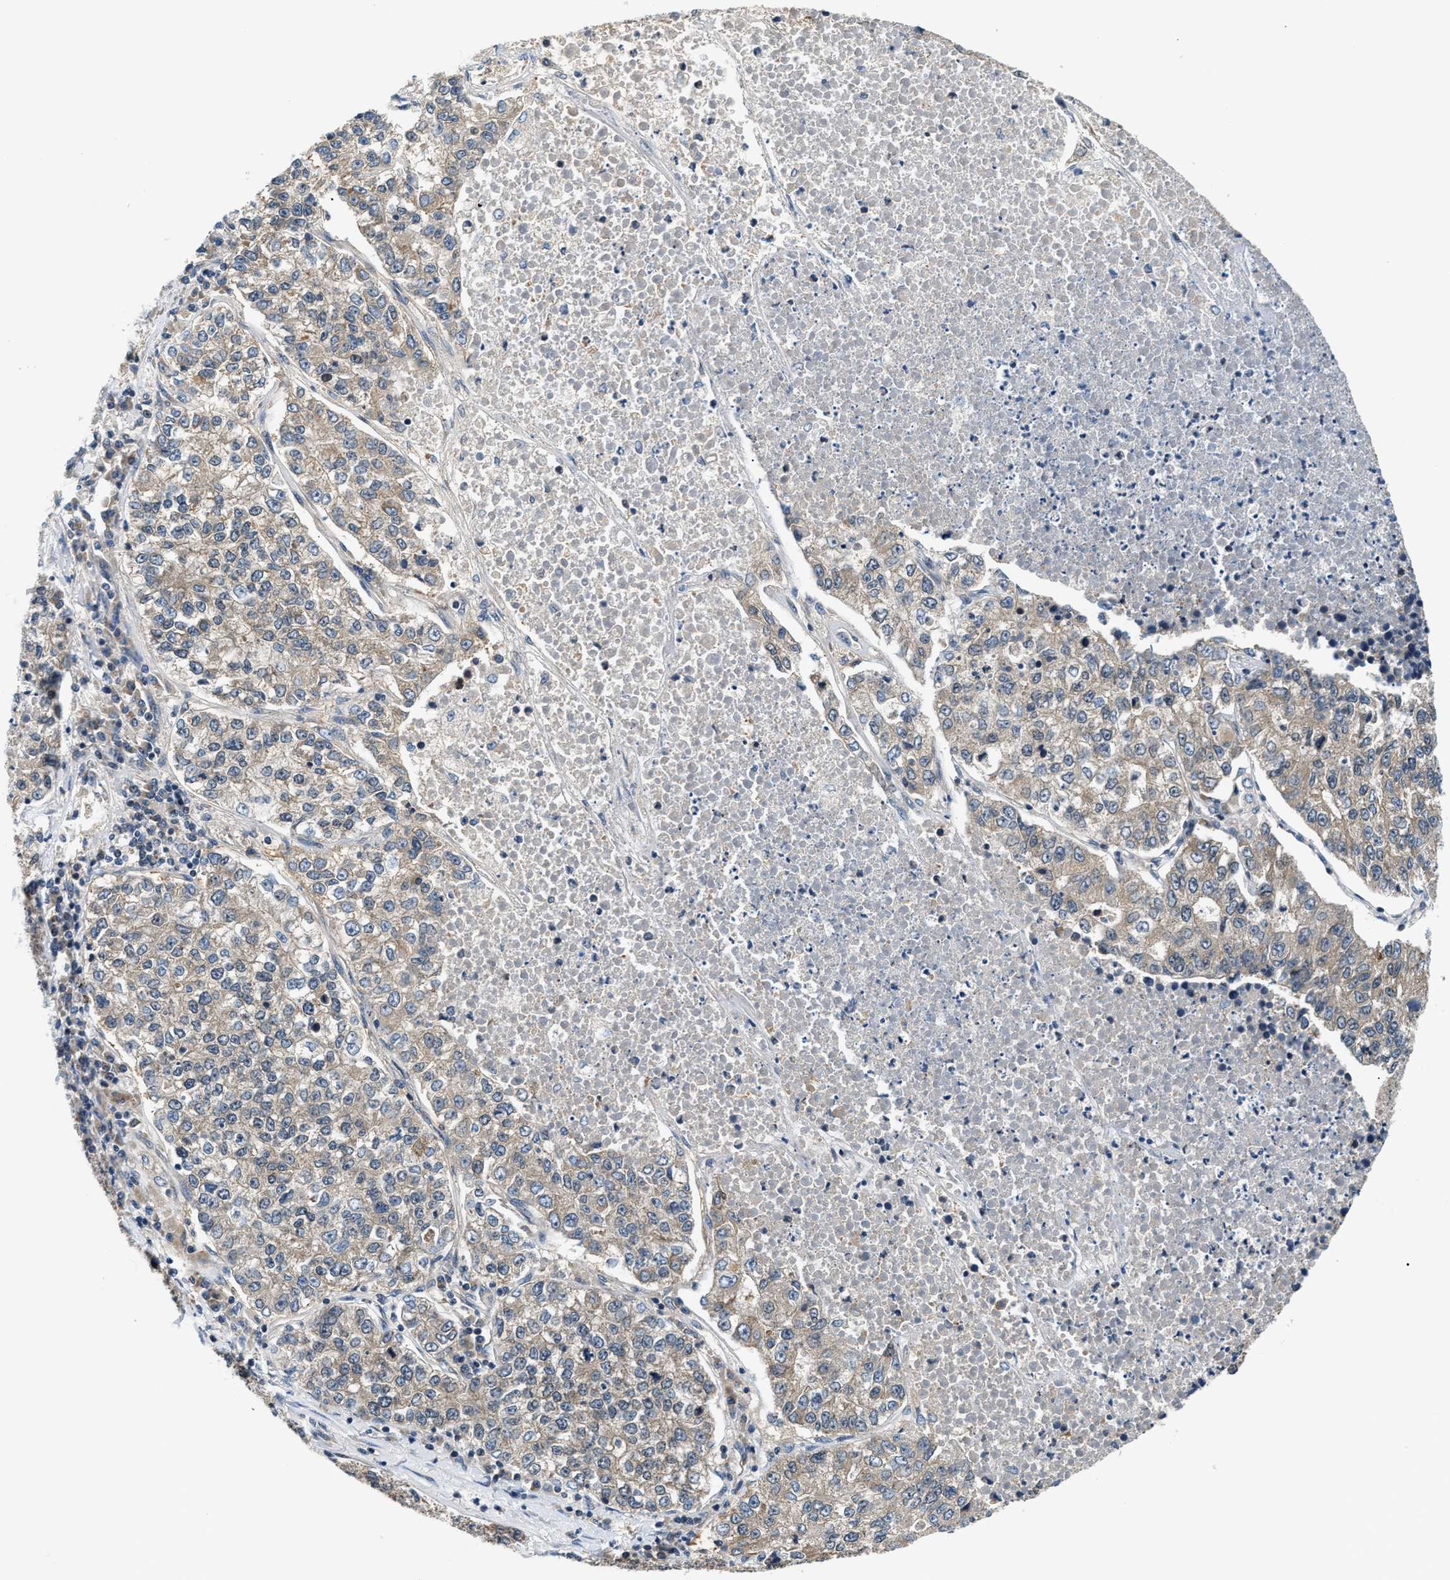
{"staining": {"intensity": "weak", "quantity": "25%-75%", "location": "cytoplasmic/membranous"}, "tissue": "lung cancer", "cell_type": "Tumor cells", "image_type": "cancer", "snomed": [{"axis": "morphology", "description": "Adenocarcinoma, NOS"}, {"axis": "topography", "description": "Lung"}], "caption": "Human lung cancer (adenocarcinoma) stained with a brown dye exhibits weak cytoplasmic/membranous positive expression in about 25%-75% of tumor cells.", "gene": "RAB29", "patient": {"sex": "male", "age": 49}}